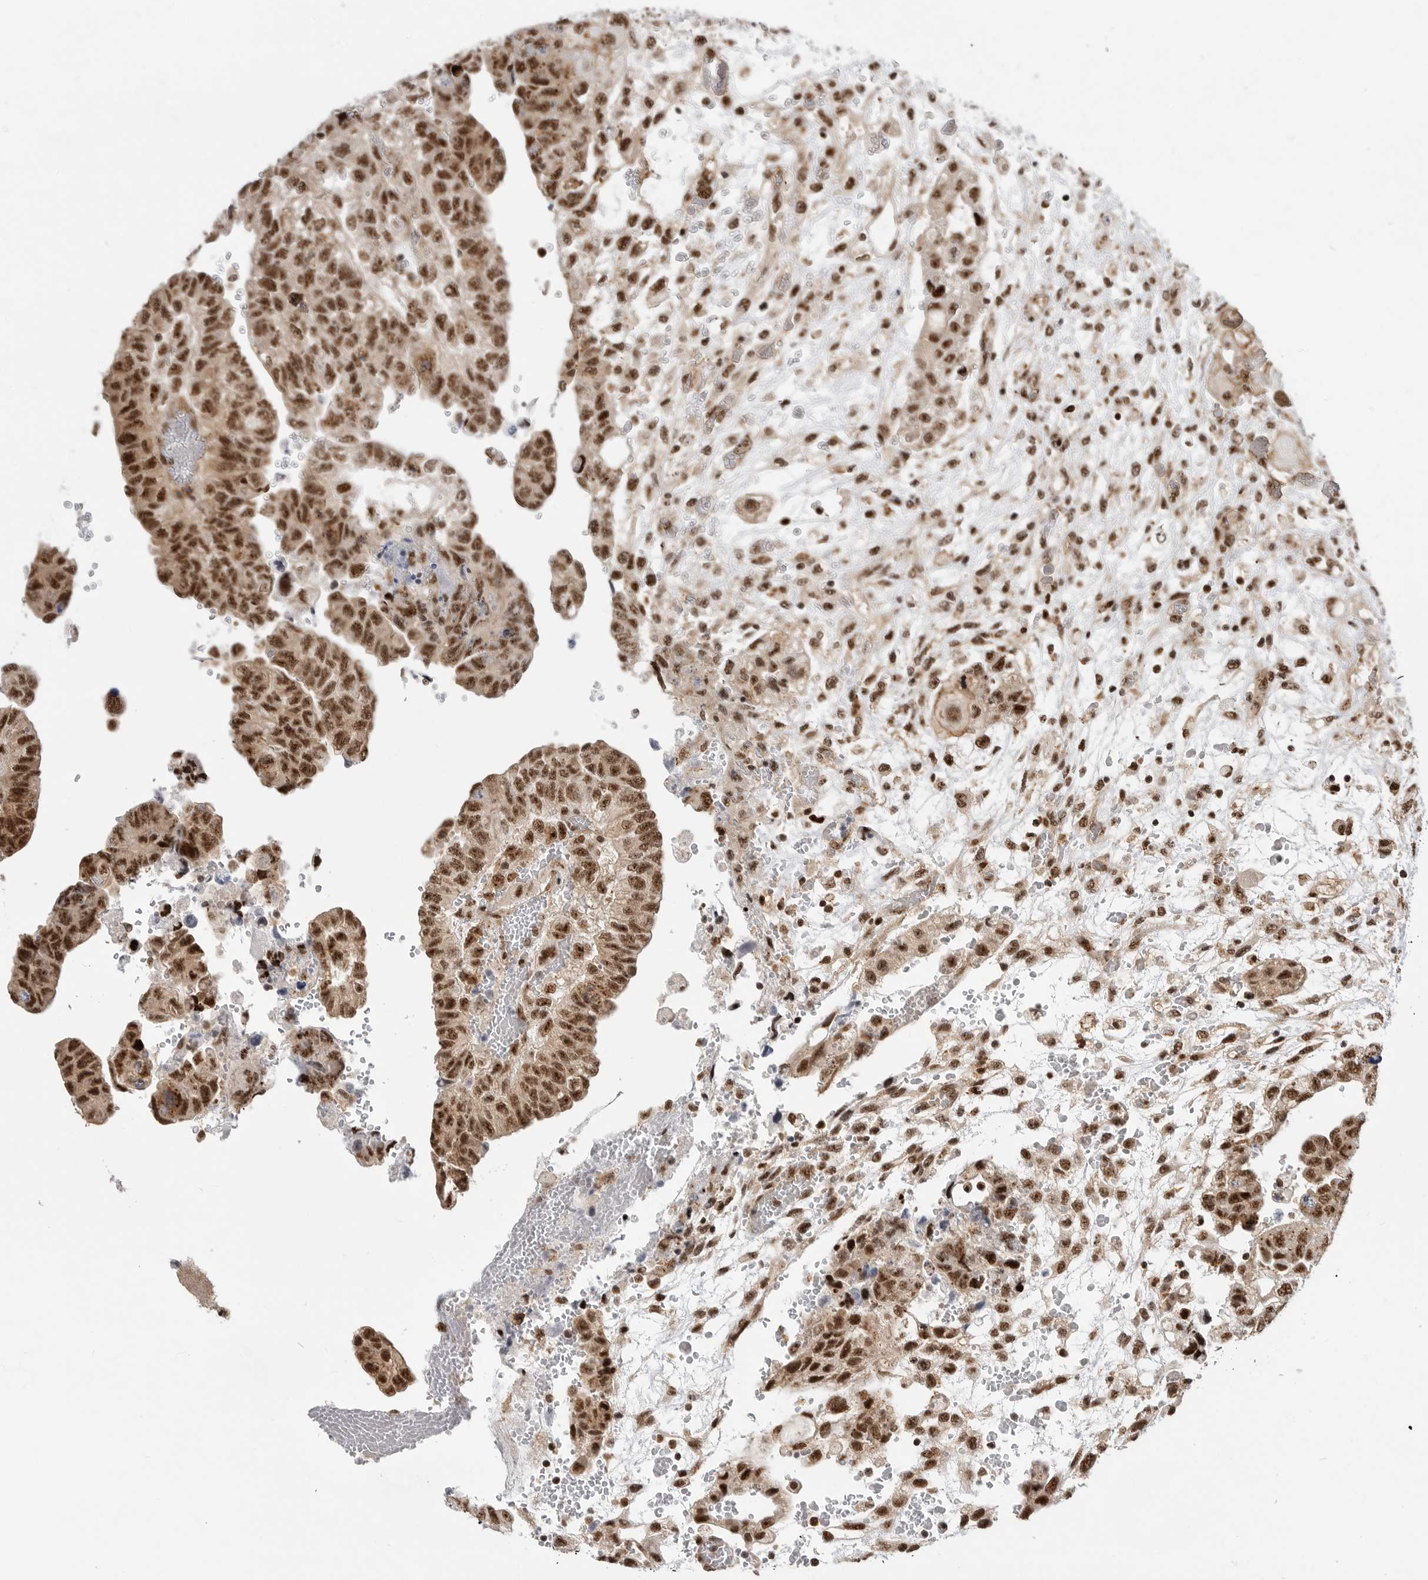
{"staining": {"intensity": "strong", "quantity": ">75%", "location": "nuclear"}, "tissue": "testis cancer", "cell_type": "Tumor cells", "image_type": "cancer", "snomed": [{"axis": "morphology", "description": "Carcinoma, Embryonal, NOS"}, {"axis": "topography", "description": "Testis"}], "caption": "Tumor cells display strong nuclear staining in about >75% of cells in testis cancer. (IHC, brightfield microscopy, high magnification).", "gene": "GPATCH2", "patient": {"sex": "male", "age": 36}}